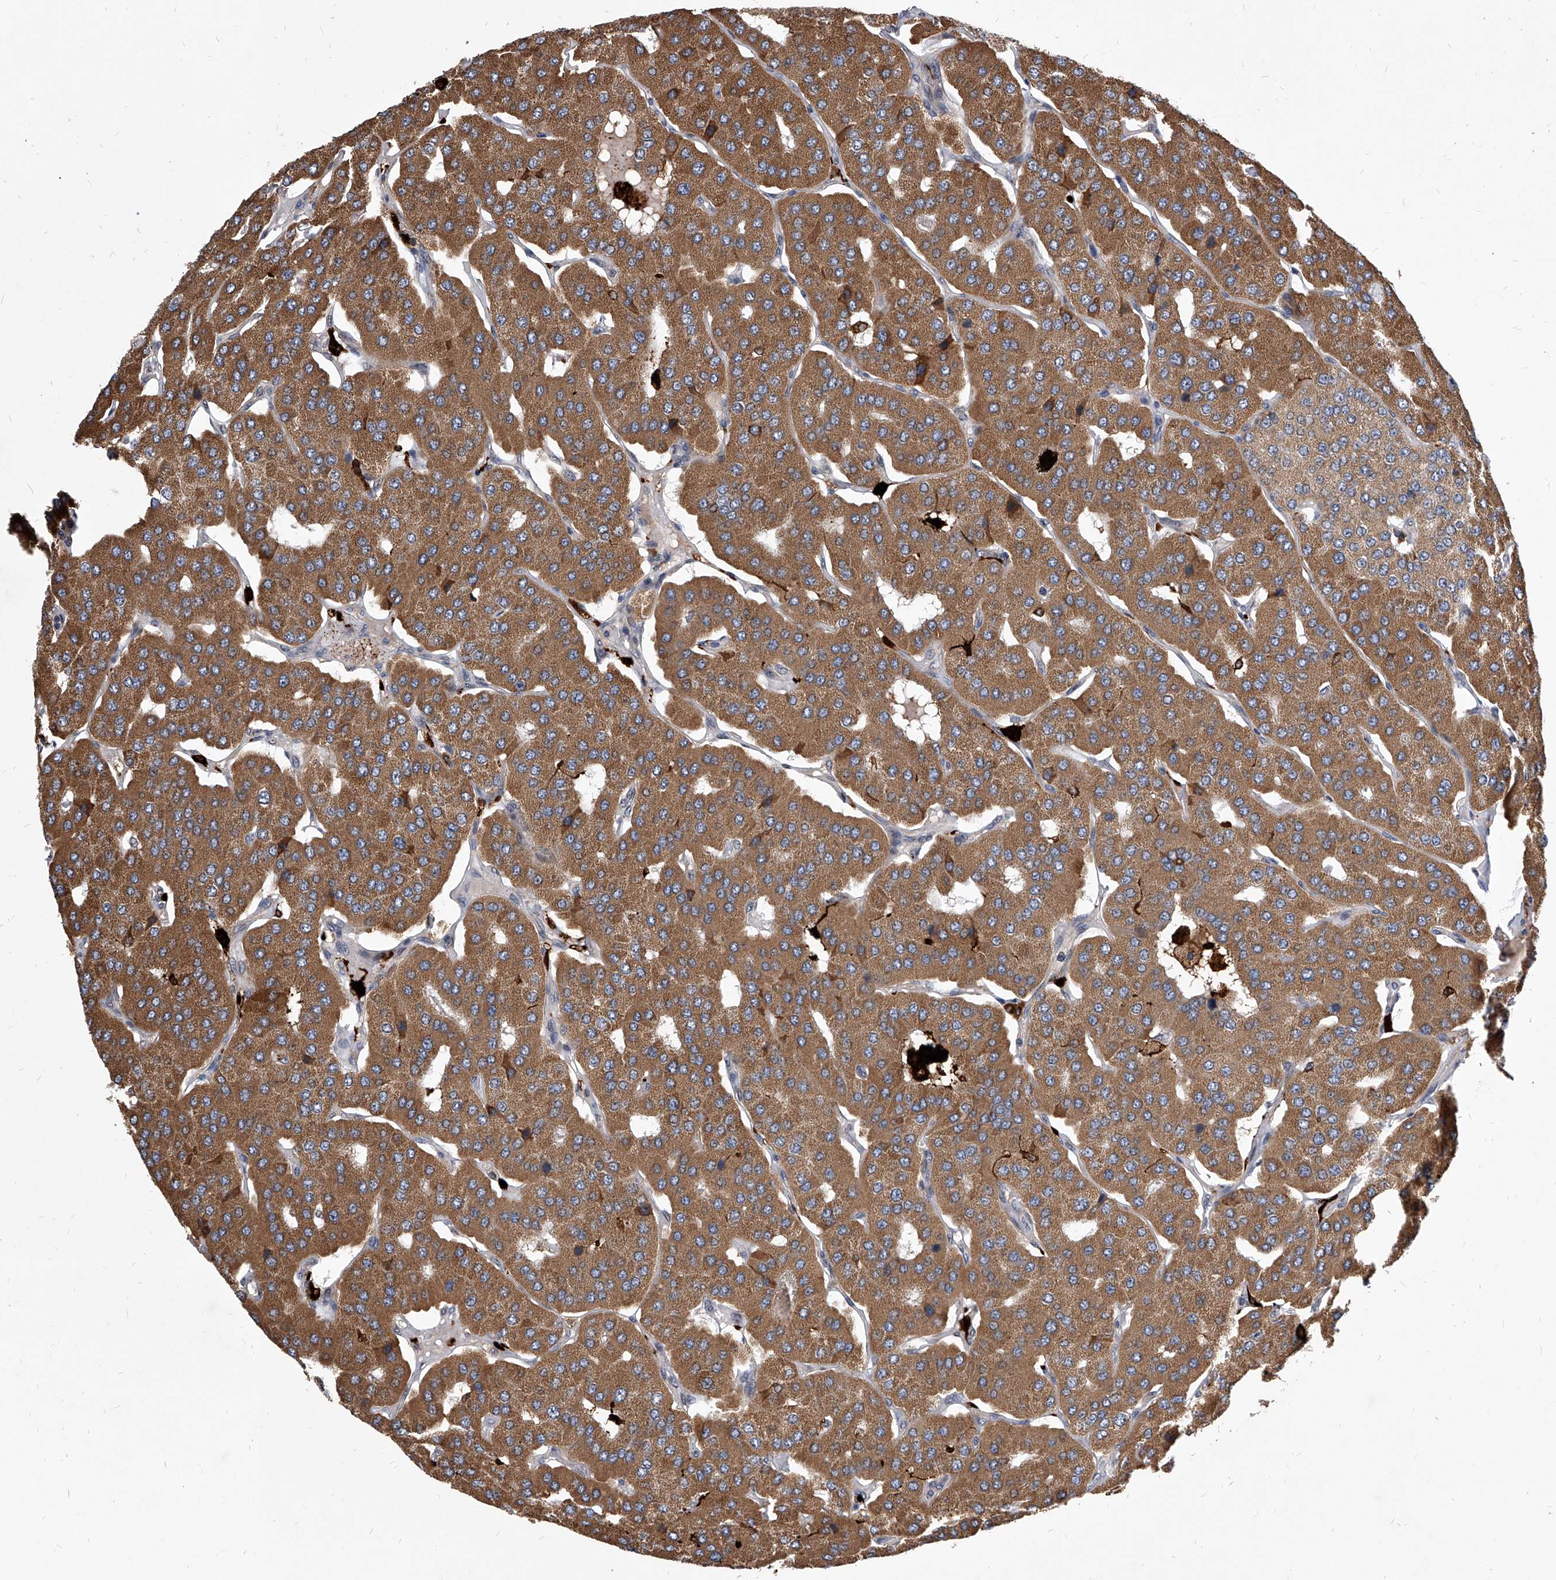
{"staining": {"intensity": "moderate", "quantity": ">75%", "location": "cytoplasmic/membranous"}, "tissue": "parathyroid gland", "cell_type": "Glandular cells", "image_type": "normal", "snomed": [{"axis": "morphology", "description": "Normal tissue, NOS"}, {"axis": "morphology", "description": "Adenoma, NOS"}, {"axis": "topography", "description": "Parathyroid gland"}], "caption": "IHC staining of benign parathyroid gland, which displays medium levels of moderate cytoplasmic/membranous positivity in approximately >75% of glandular cells indicating moderate cytoplasmic/membranous protein expression. The staining was performed using DAB (3,3'-diaminobenzidine) (brown) for protein detection and nuclei were counterstained in hematoxylin (blue).", "gene": "SOBP", "patient": {"sex": "female", "age": 86}}